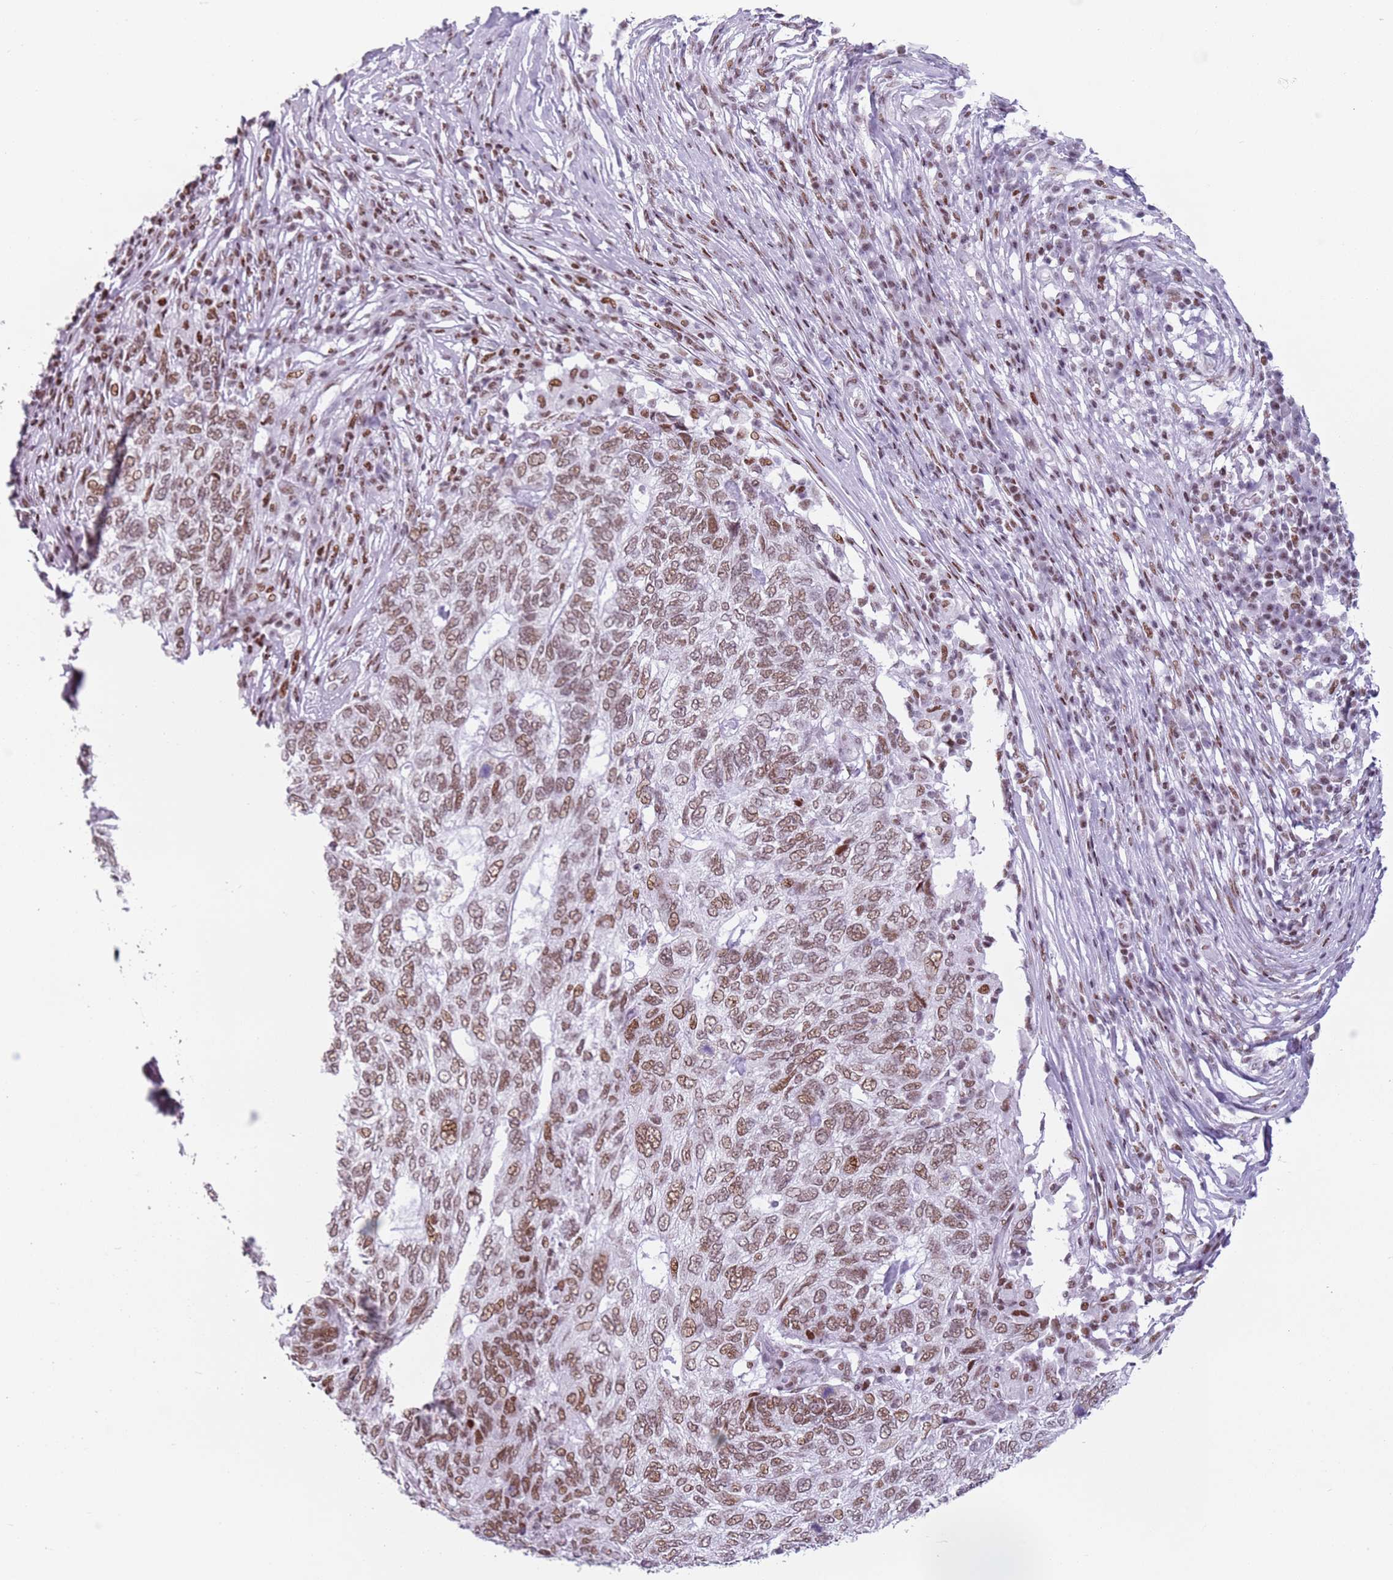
{"staining": {"intensity": "moderate", "quantity": ">75%", "location": "nuclear"}, "tissue": "skin cancer", "cell_type": "Tumor cells", "image_type": "cancer", "snomed": [{"axis": "morphology", "description": "Basal cell carcinoma"}, {"axis": "topography", "description": "Skin"}], "caption": "Protein expression analysis of skin basal cell carcinoma displays moderate nuclear positivity in about >75% of tumor cells. (Stains: DAB (3,3'-diaminobenzidine) in brown, nuclei in blue, Microscopy: brightfield microscopy at high magnification).", "gene": "FAM104B", "patient": {"sex": "female", "age": 65}}